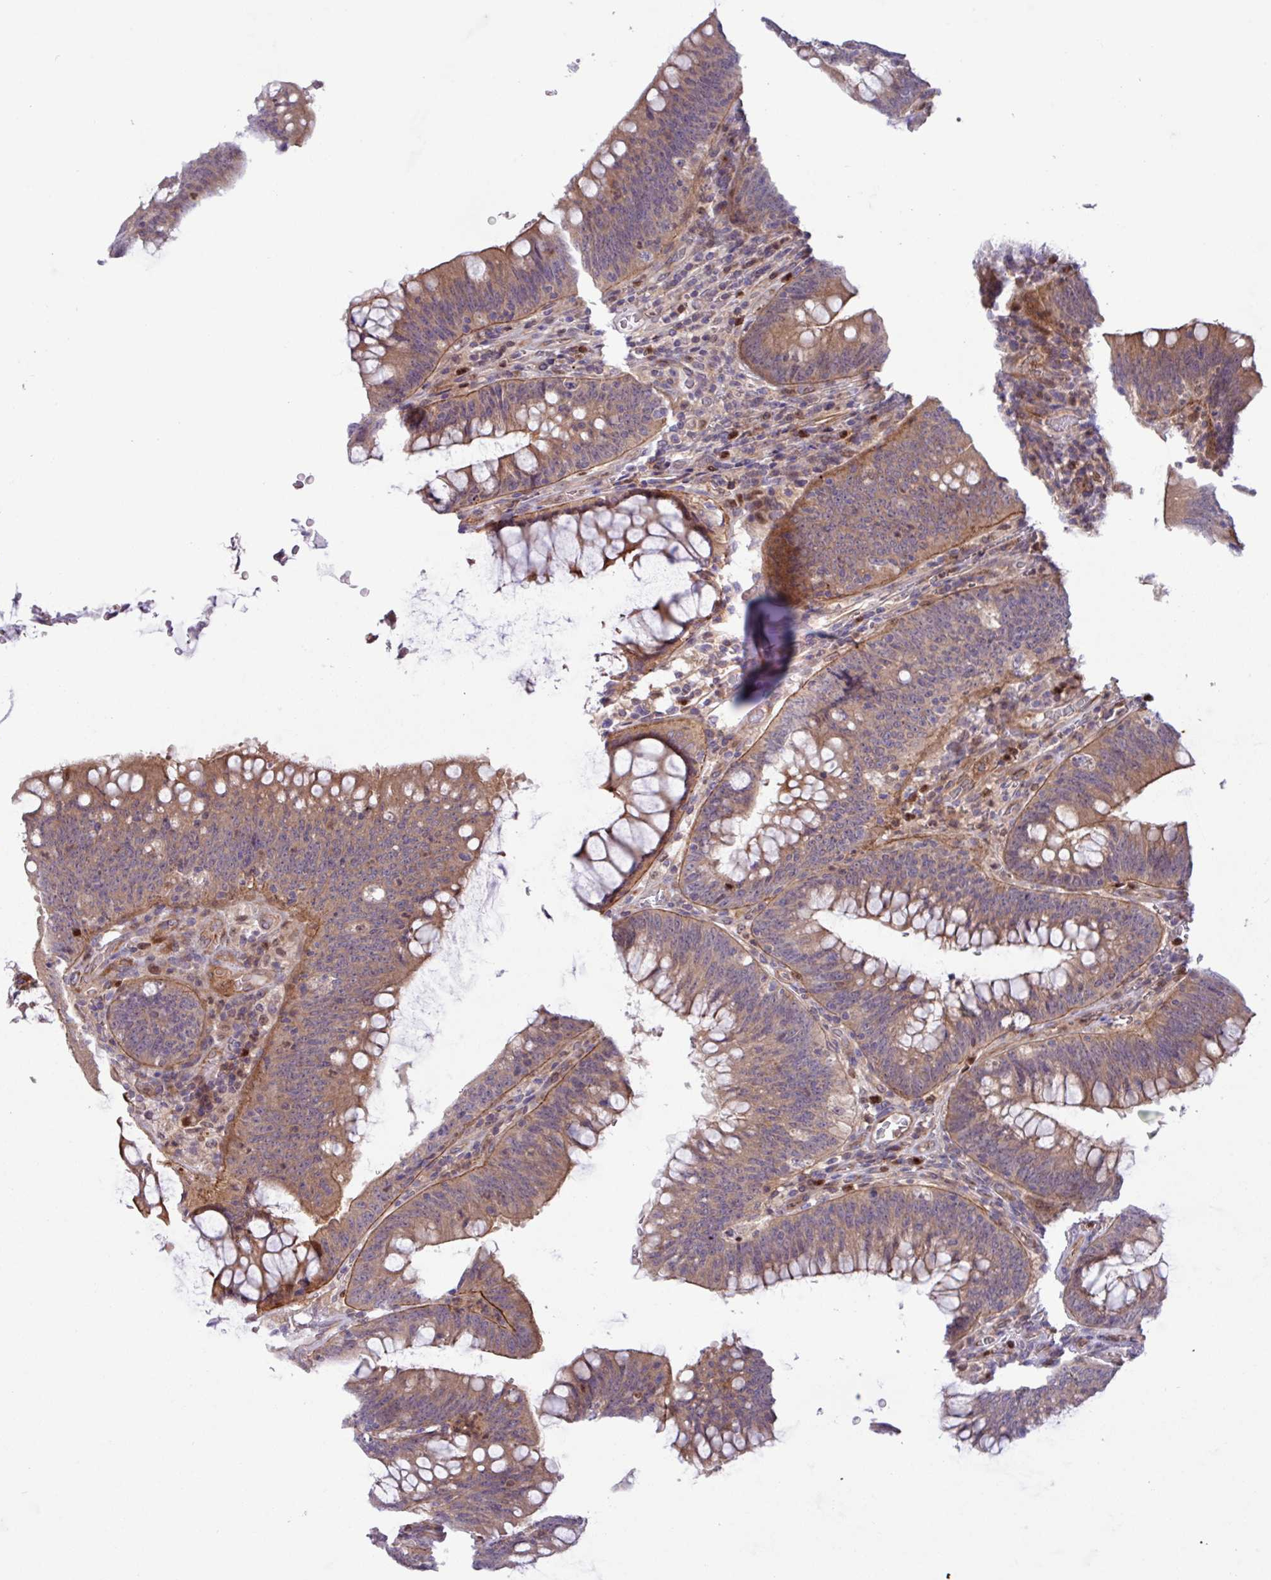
{"staining": {"intensity": "moderate", "quantity": ">75%", "location": "cytoplasmic/membranous"}, "tissue": "colorectal cancer", "cell_type": "Tumor cells", "image_type": "cancer", "snomed": [{"axis": "morphology", "description": "Normal tissue, NOS"}, {"axis": "topography", "description": "Colon"}], "caption": "Colorectal cancer tissue exhibits moderate cytoplasmic/membranous positivity in approximately >75% of tumor cells, visualized by immunohistochemistry.", "gene": "CNTRL", "patient": {"sex": "female", "age": 82}}